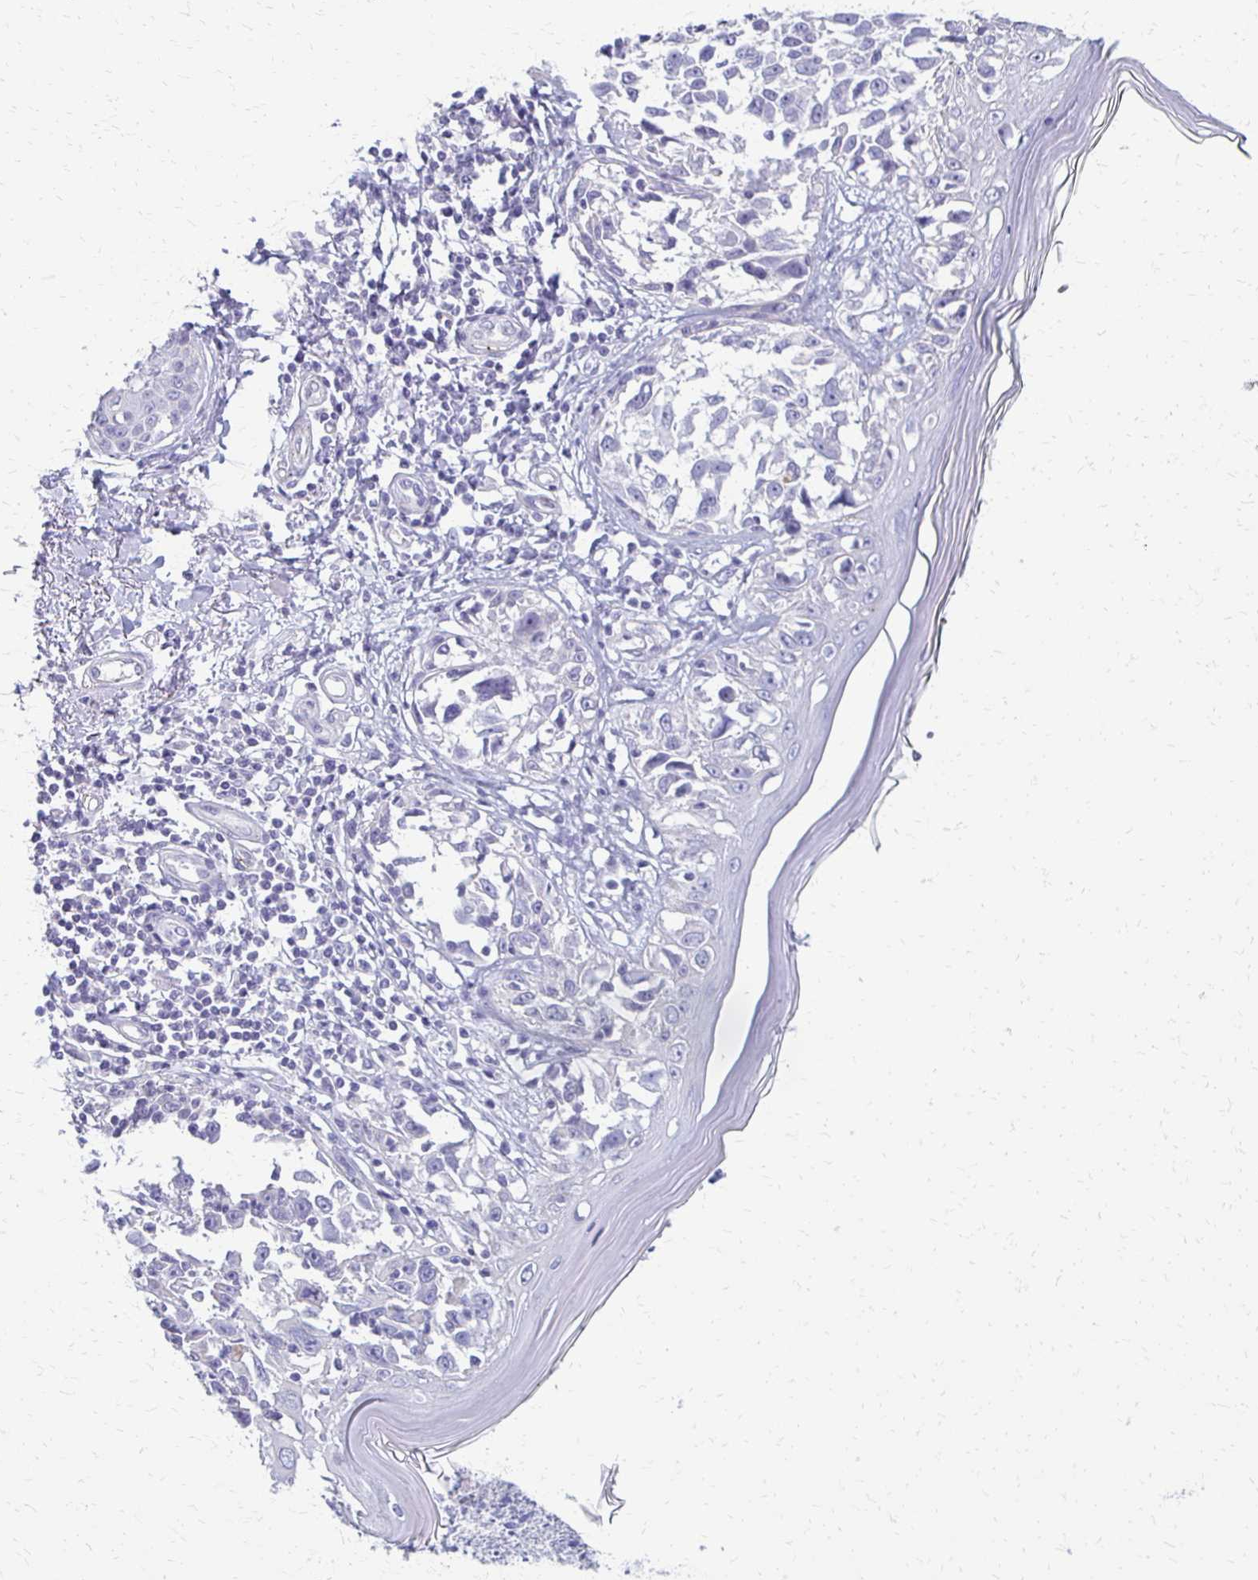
{"staining": {"intensity": "negative", "quantity": "none", "location": "none"}, "tissue": "melanoma", "cell_type": "Tumor cells", "image_type": "cancer", "snomed": [{"axis": "morphology", "description": "Malignant melanoma, NOS"}, {"axis": "topography", "description": "Skin"}], "caption": "Malignant melanoma was stained to show a protein in brown. There is no significant staining in tumor cells. (Brightfield microscopy of DAB immunohistochemistry at high magnification).", "gene": "RHOC", "patient": {"sex": "male", "age": 73}}